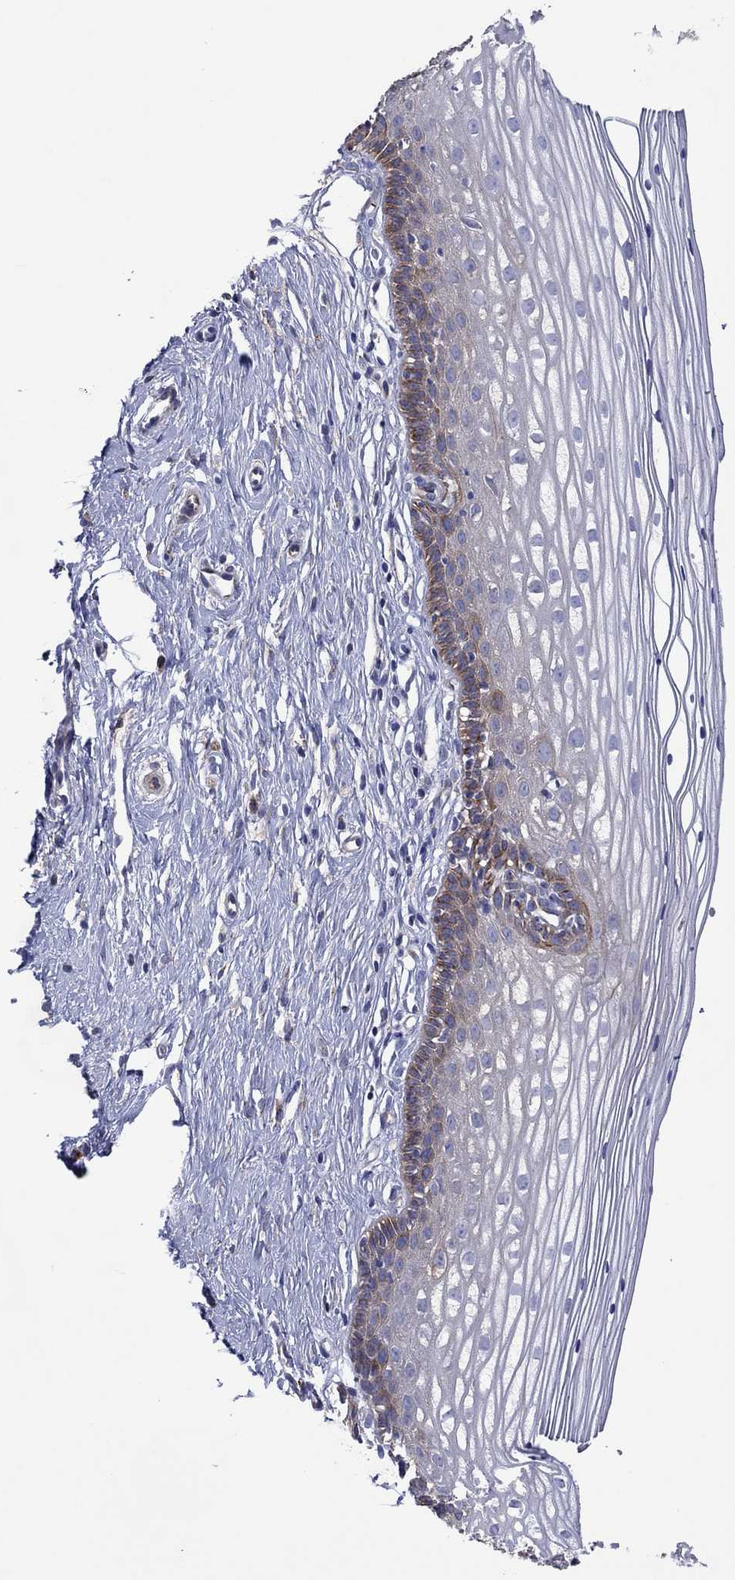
{"staining": {"intensity": "negative", "quantity": "none", "location": "none"}, "tissue": "cervix", "cell_type": "Glandular cells", "image_type": "normal", "snomed": [{"axis": "morphology", "description": "Normal tissue, NOS"}, {"axis": "topography", "description": "Cervix"}], "caption": "A high-resolution micrograph shows immunohistochemistry staining of normal cervix, which exhibits no significant expression in glandular cells. The staining was performed using DAB (3,3'-diaminobenzidine) to visualize the protein expression in brown, while the nuclei were stained in blue with hematoxylin (Magnification: 20x).", "gene": "TPRN", "patient": {"sex": "female", "age": 40}}